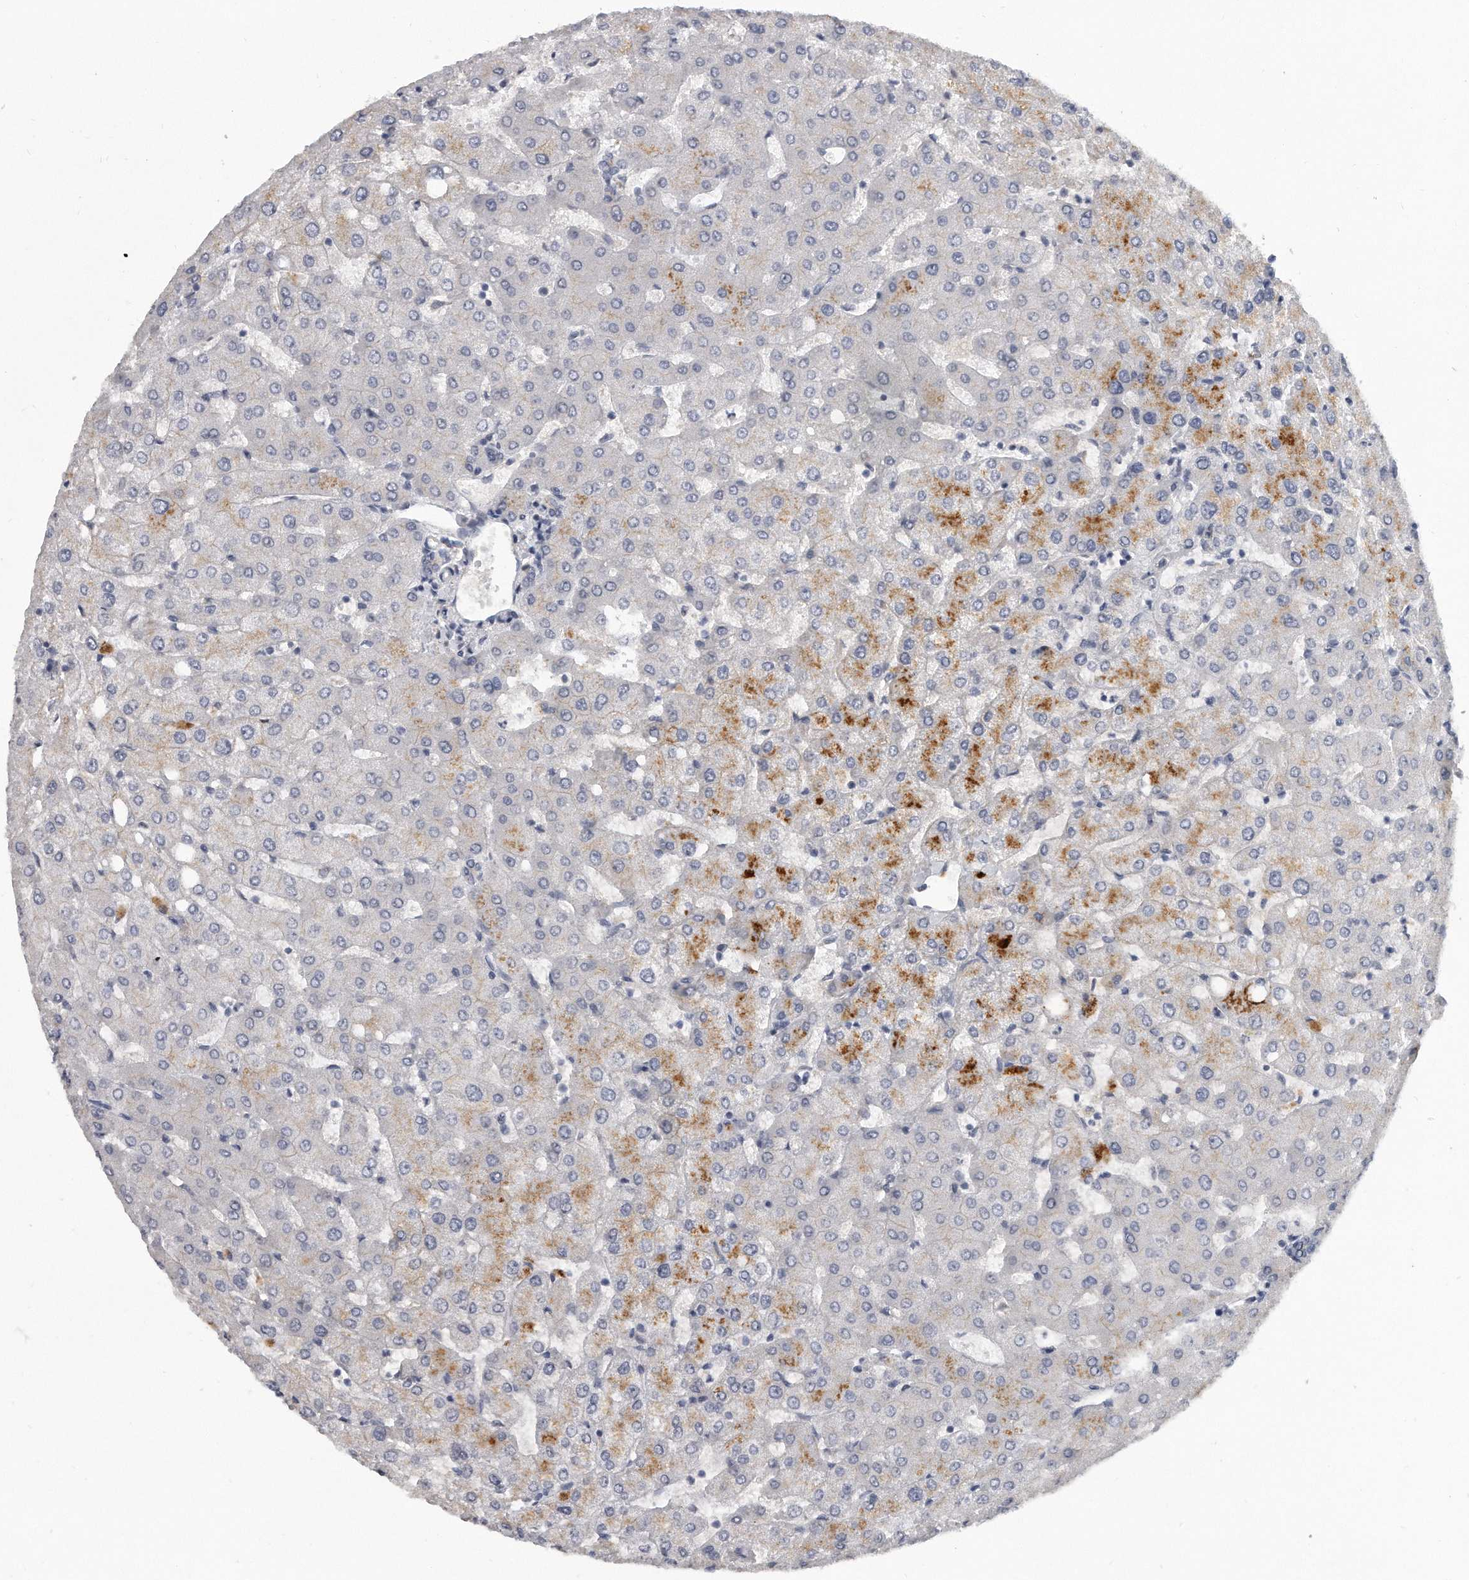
{"staining": {"intensity": "negative", "quantity": "none", "location": "none"}, "tissue": "liver", "cell_type": "Cholangiocytes", "image_type": "normal", "snomed": [{"axis": "morphology", "description": "Normal tissue, NOS"}, {"axis": "topography", "description": "Liver"}], "caption": "Immunohistochemistry image of unremarkable liver: liver stained with DAB (3,3'-diaminobenzidine) exhibits no significant protein positivity in cholangiocytes.", "gene": "KLHL7", "patient": {"sex": "female", "age": 54}}